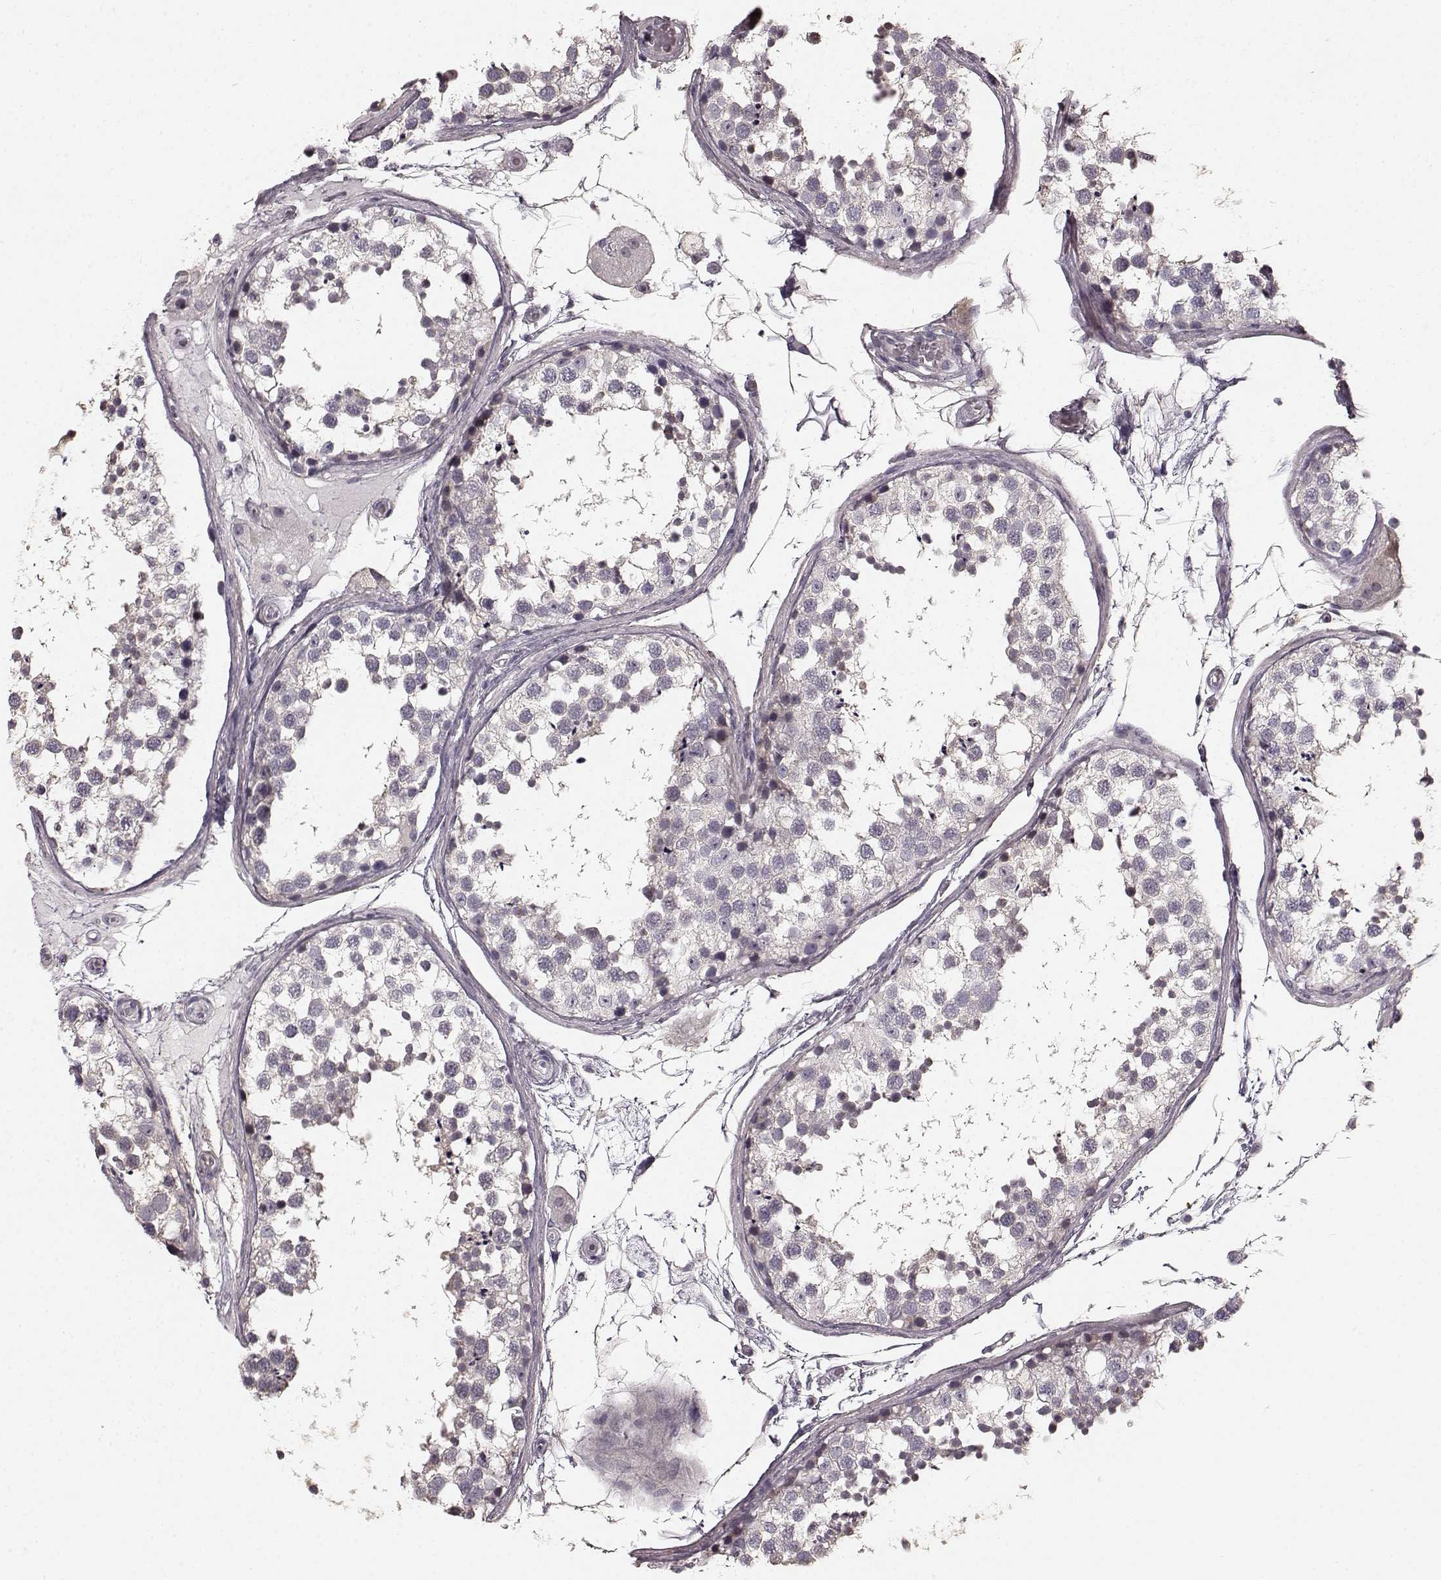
{"staining": {"intensity": "negative", "quantity": "none", "location": "none"}, "tissue": "testis", "cell_type": "Cells in seminiferous ducts", "image_type": "normal", "snomed": [{"axis": "morphology", "description": "Normal tissue, NOS"}, {"axis": "morphology", "description": "Seminoma, NOS"}, {"axis": "topography", "description": "Testis"}], "caption": "The photomicrograph exhibits no significant staining in cells in seminiferous ducts of testis.", "gene": "RIT2", "patient": {"sex": "male", "age": 65}}